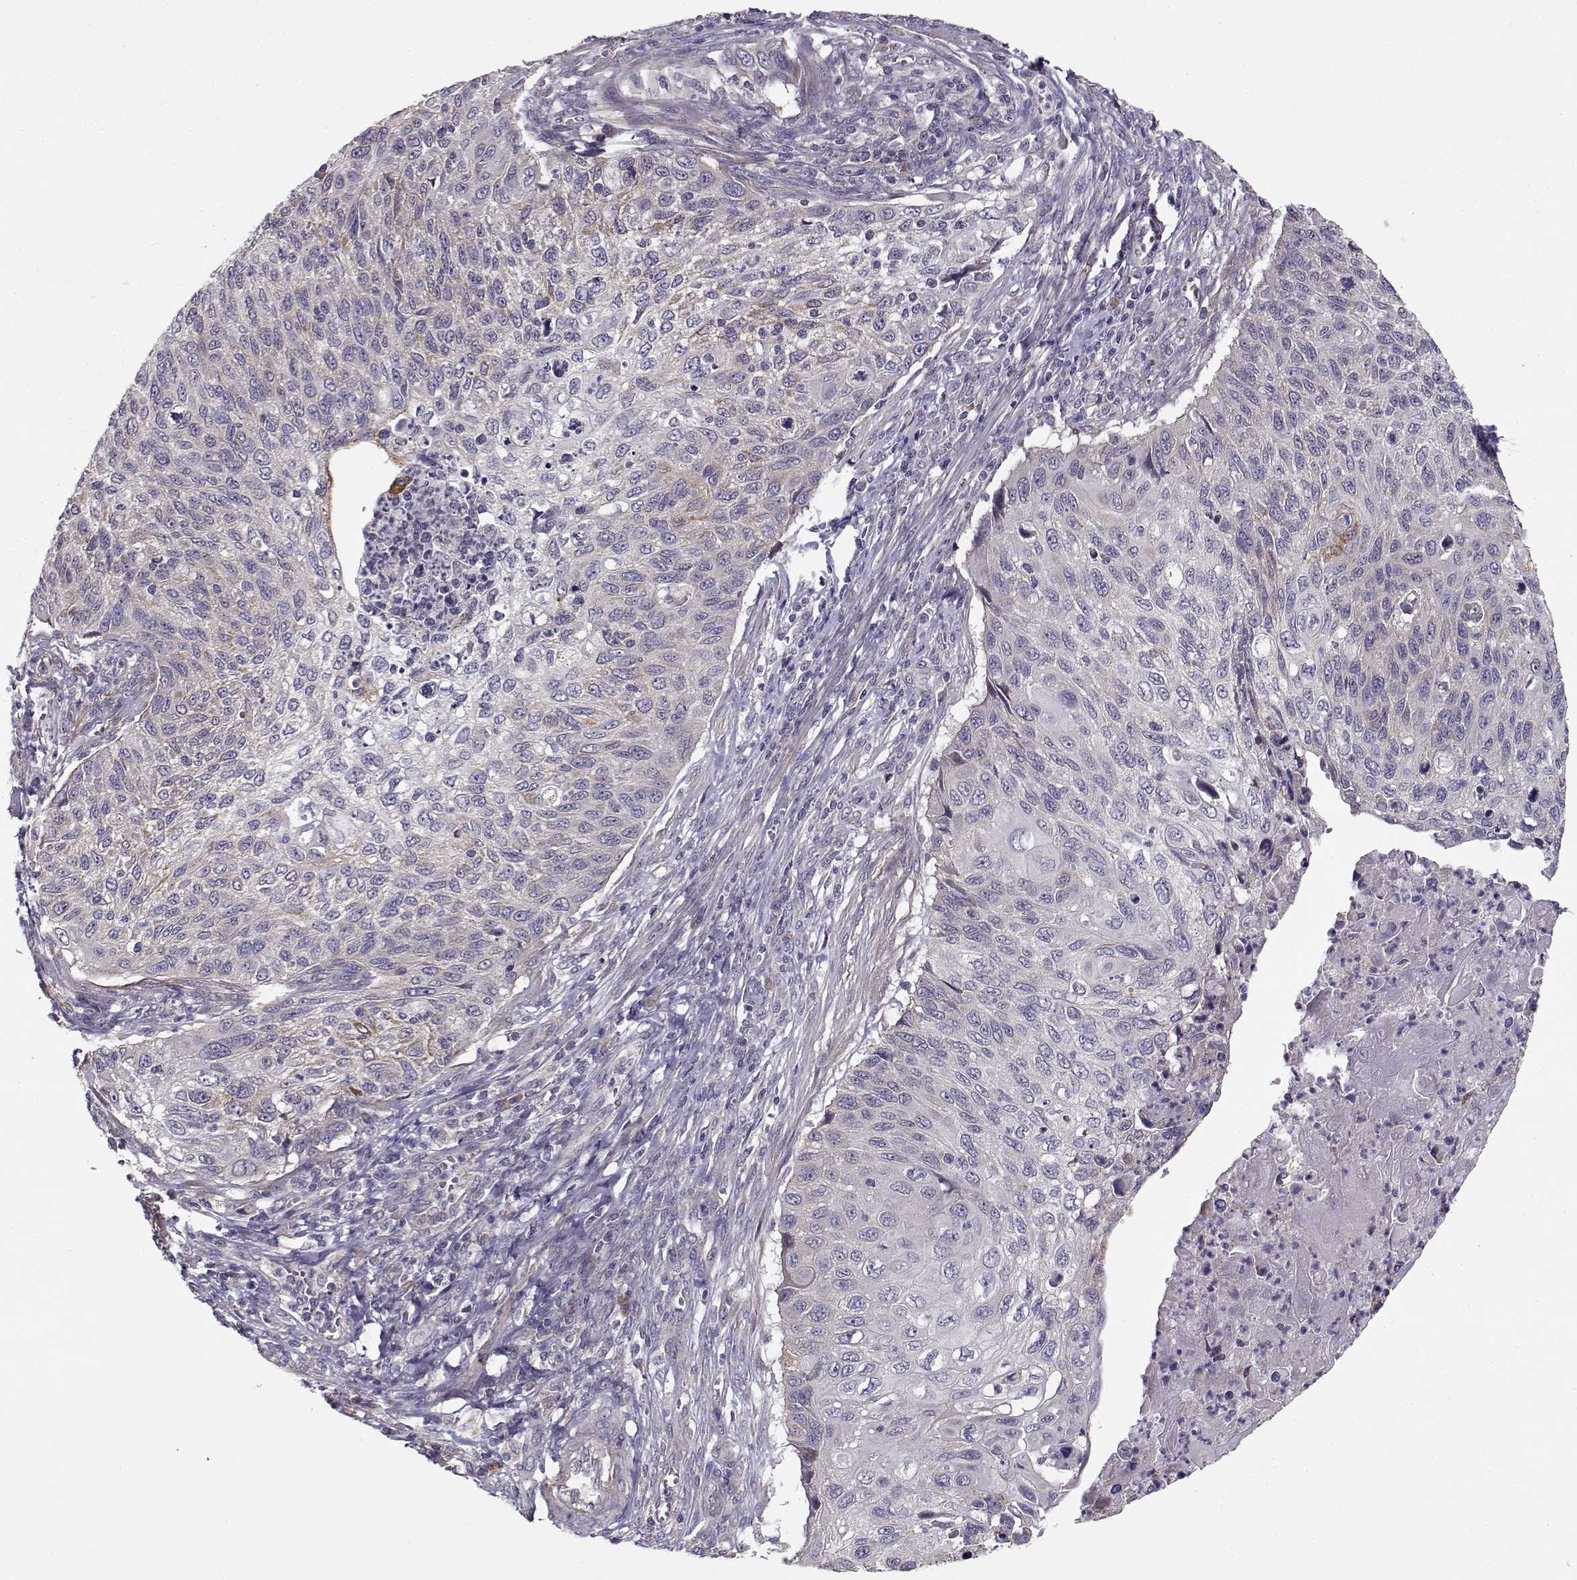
{"staining": {"intensity": "negative", "quantity": "none", "location": "none"}, "tissue": "cervical cancer", "cell_type": "Tumor cells", "image_type": "cancer", "snomed": [{"axis": "morphology", "description": "Squamous cell carcinoma, NOS"}, {"axis": "topography", "description": "Cervix"}], "caption": "Cervical cancer was stained to show a protein in brown. There is no significant expression in tumor cells.", "gene": "ENTPD8", "patient": {"sex": "female", "age": 70}}